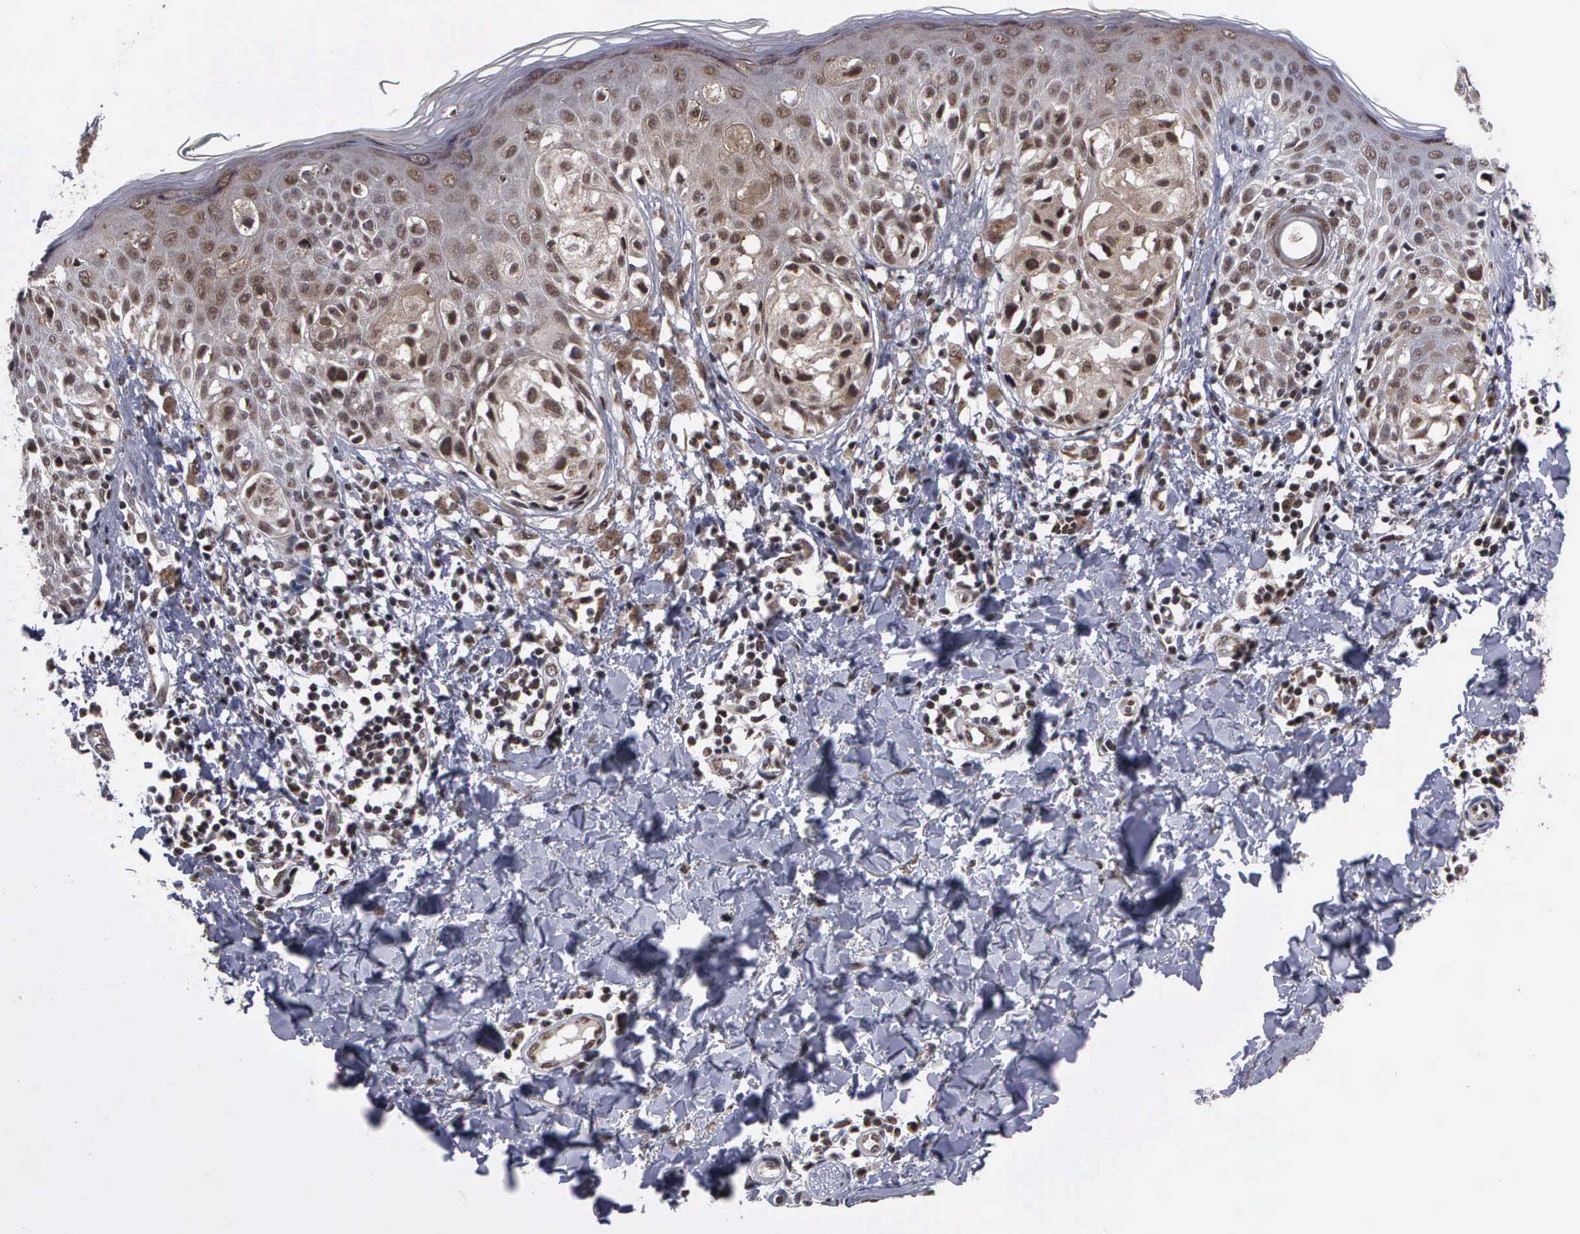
{"staining": {"intensity": "strong", "quantity": ">75%", "location": "cytoplasmic/membranous,nuclear"}, "tissue": "melanoma", "cell_type": "Tumor cells", "image_type": "cancer", "snomed": [{"axis": "morphology", "description": "Malignant melanoma, NOS"}, {"axis": "topography", "description": "Skin"}], "caption": "Human malignant melanoma stained with a protein marker displays strong staining in tumor cells.", "gene": "GTF2A1", "patient": {"sex": "female", "age": 55}}